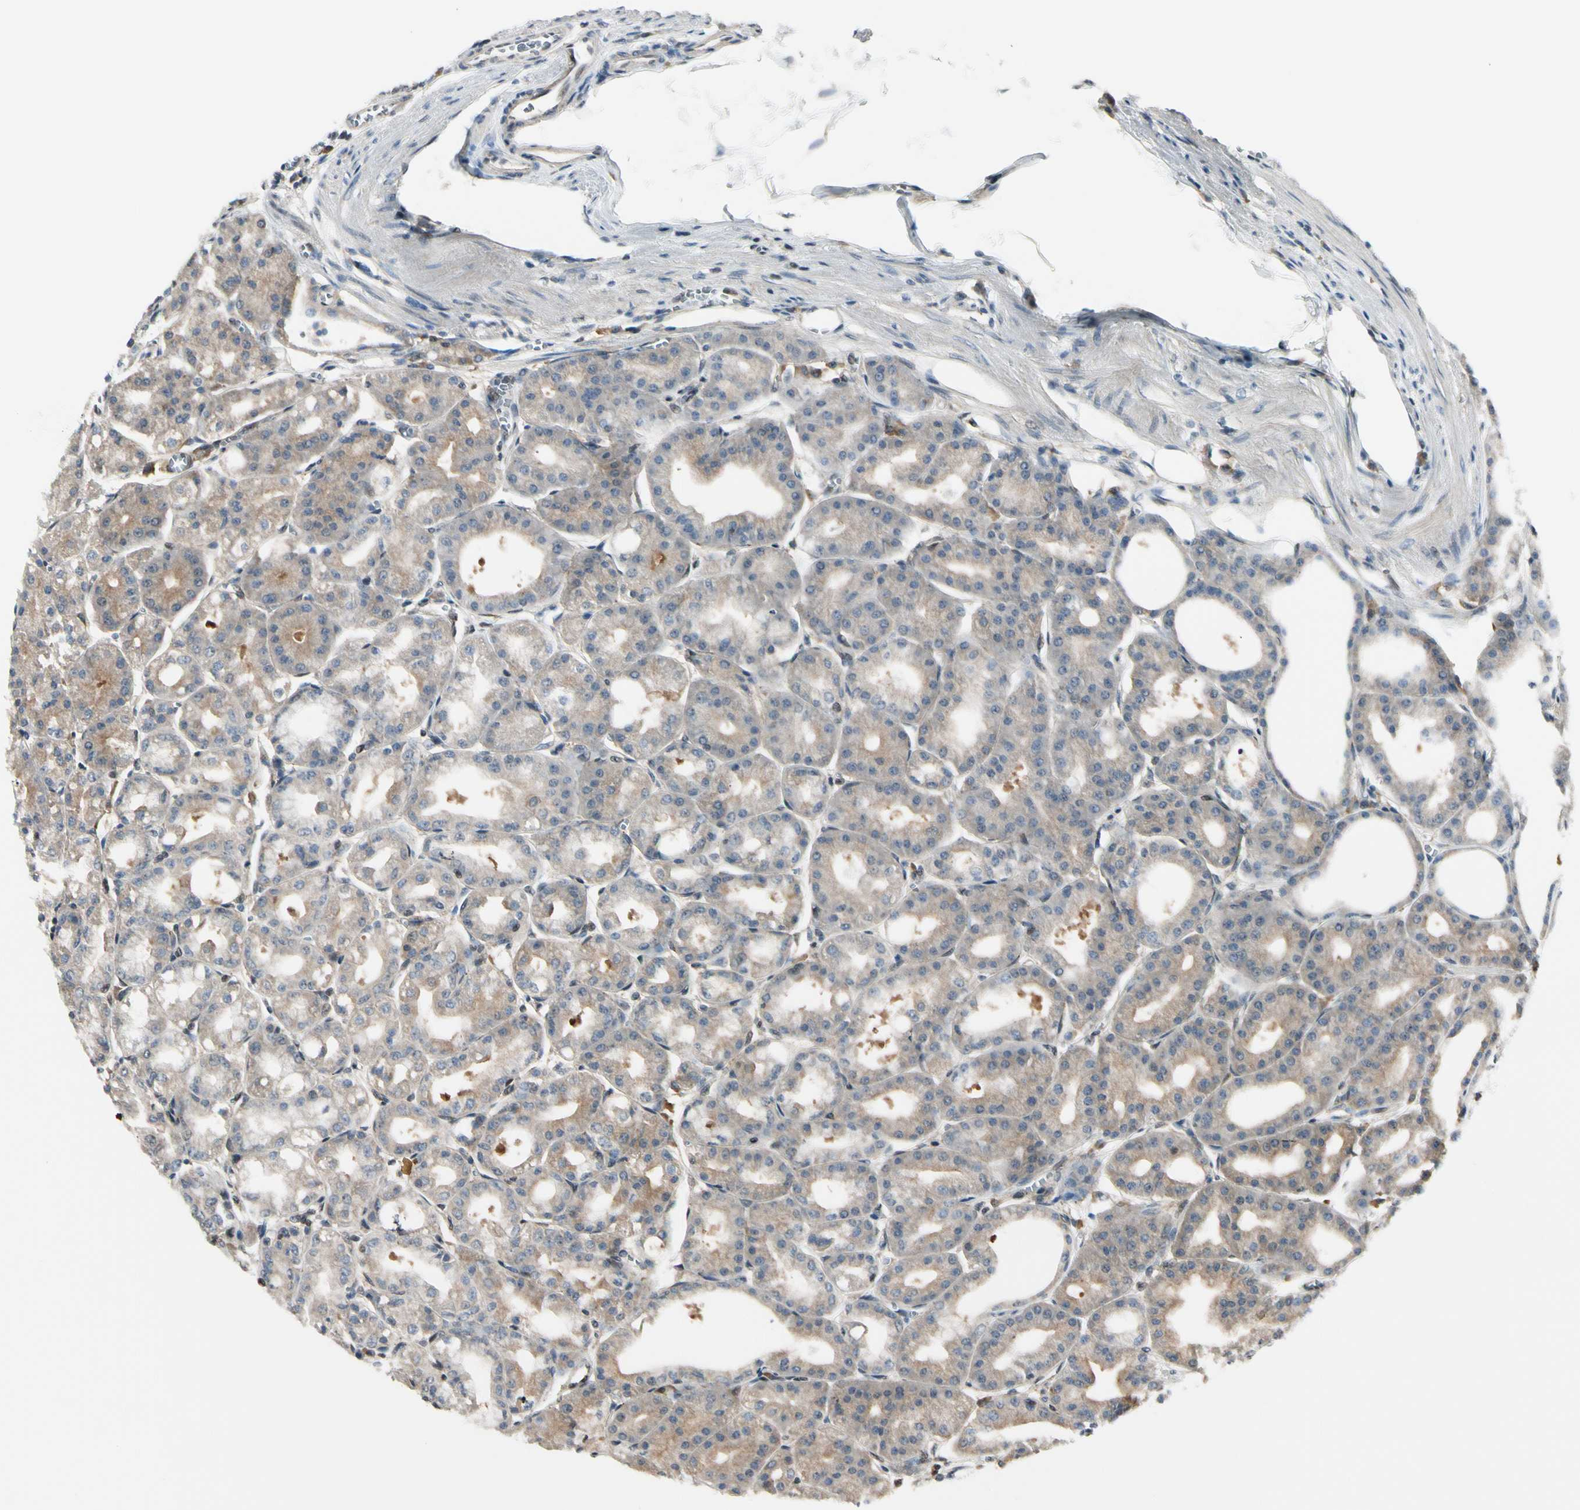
{"staining": {"intensity": "strong", "quantity": ">75%", "location": "cytoplasmic/membranous,nuclear"}, "tissue": "stomach", "cell_type": "Glandular cells", "image_type": "normal", "snomed": [{"axis": "morphology", "description": "Normal tissue, NOS"}, {"axis": "topography", "description": "Stomach, lower"}], "caption": "The image exhibits staining of normal stomach, revealing strong cytoplasmic/membranous,nuclear protein staining (brown color) within glandular cells.", "gene": "DAXX", "patient": {"sex": "male", "age": 71}}